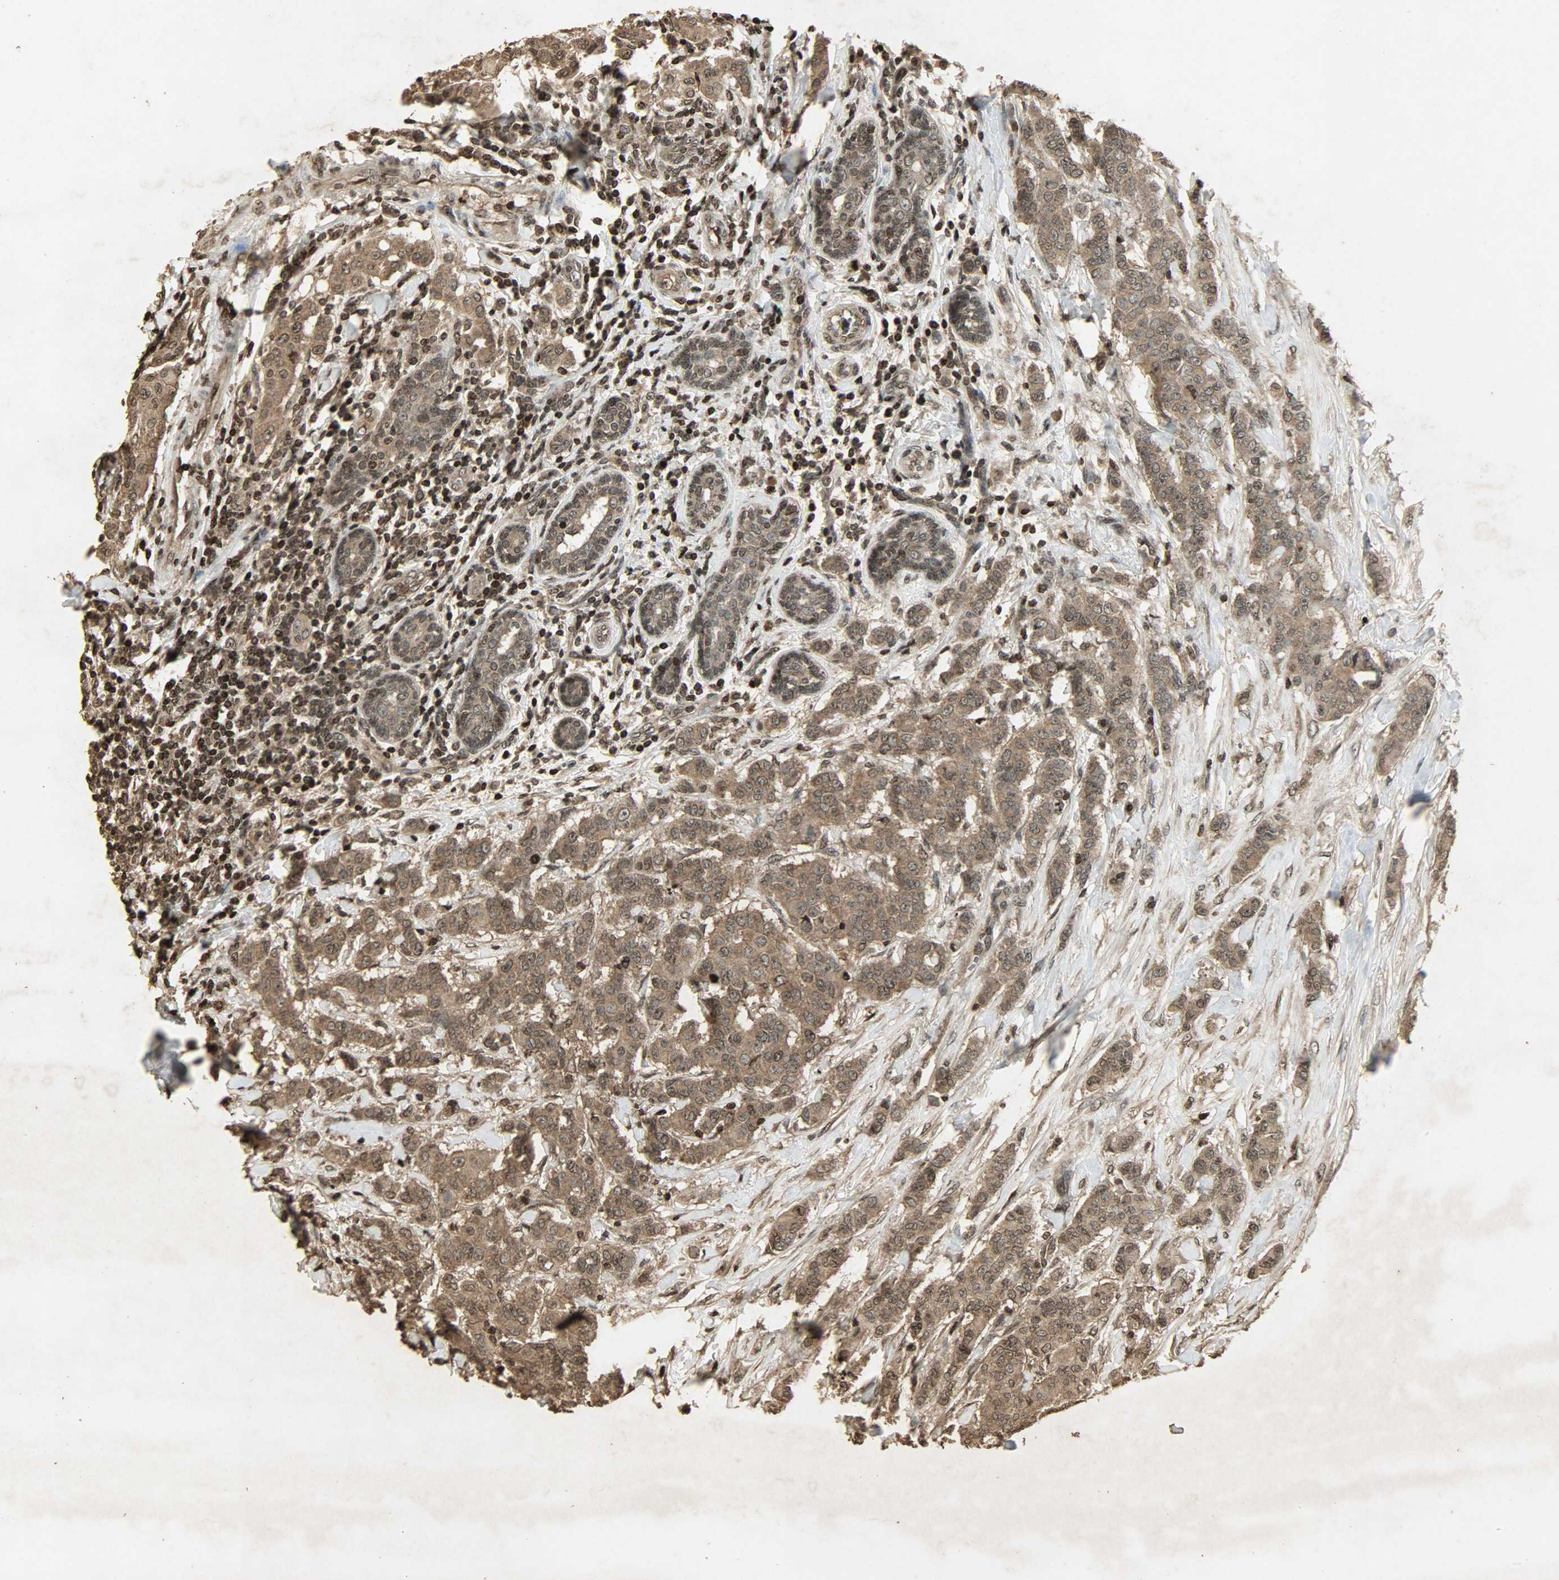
{"staining": {"intensity": "moderate", "quantity": ">75%", "location": "cytoplasmic/membranous,nuclear"}, "tissue": "breast cancer", "cell_type": "Tumor cells", "image_type": "cancer", "snomed": [{"axis": "morphology", "description": "Duct carcinoma"}, {"axis": "topography", "description": "Breast"}], "caption": "The photomicrograph exhibits staining of breast invasive ductal carcinoma, revealing moderate cytoplasmic/membranous and nuclear protein expression (brown color) within tumor cells.", "gene": "PPP3R1", "patient": {"sex": "female", "age": 40}}